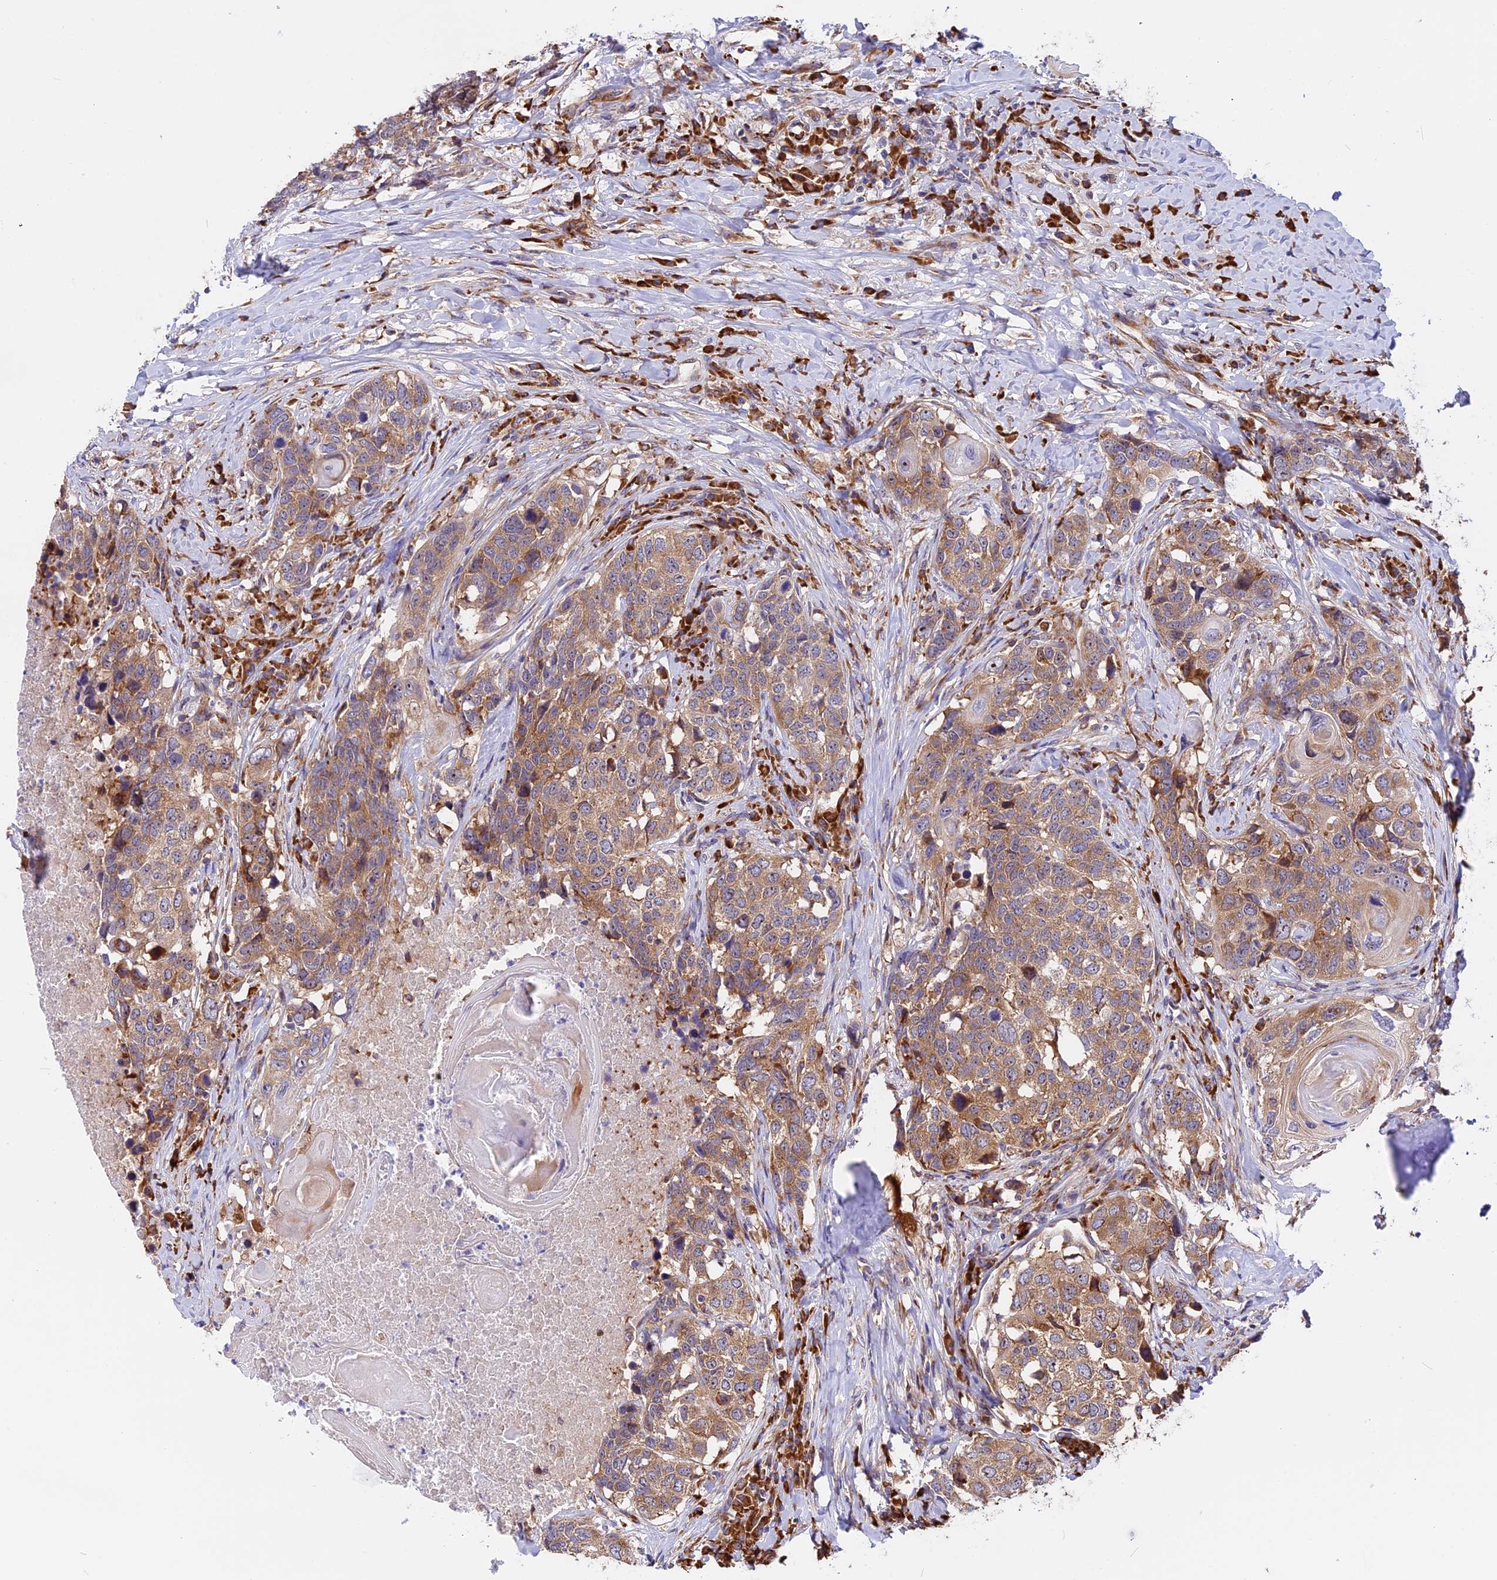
{"staining": {"intensity": "moderate", "quantity": ">75%", "location": "cytoplasmic/membranous"}, "tissue": "head and neck cancer", "cell_type": "Tumor cells", "image_type": "cancer", "snomed": [{"axis": "morphology", "description": "Squamous cell carcinoma, NOS"}, {"axis": "topography", "description": "Head-Neck"}], "caption": "Tumor cells display medium levels of moderate cytoplasmic/membranous expression in about >75% of cells in head and neck cancer.", "gene": "GNPTAB", "patient": {"sex": "male", "age": 66}}